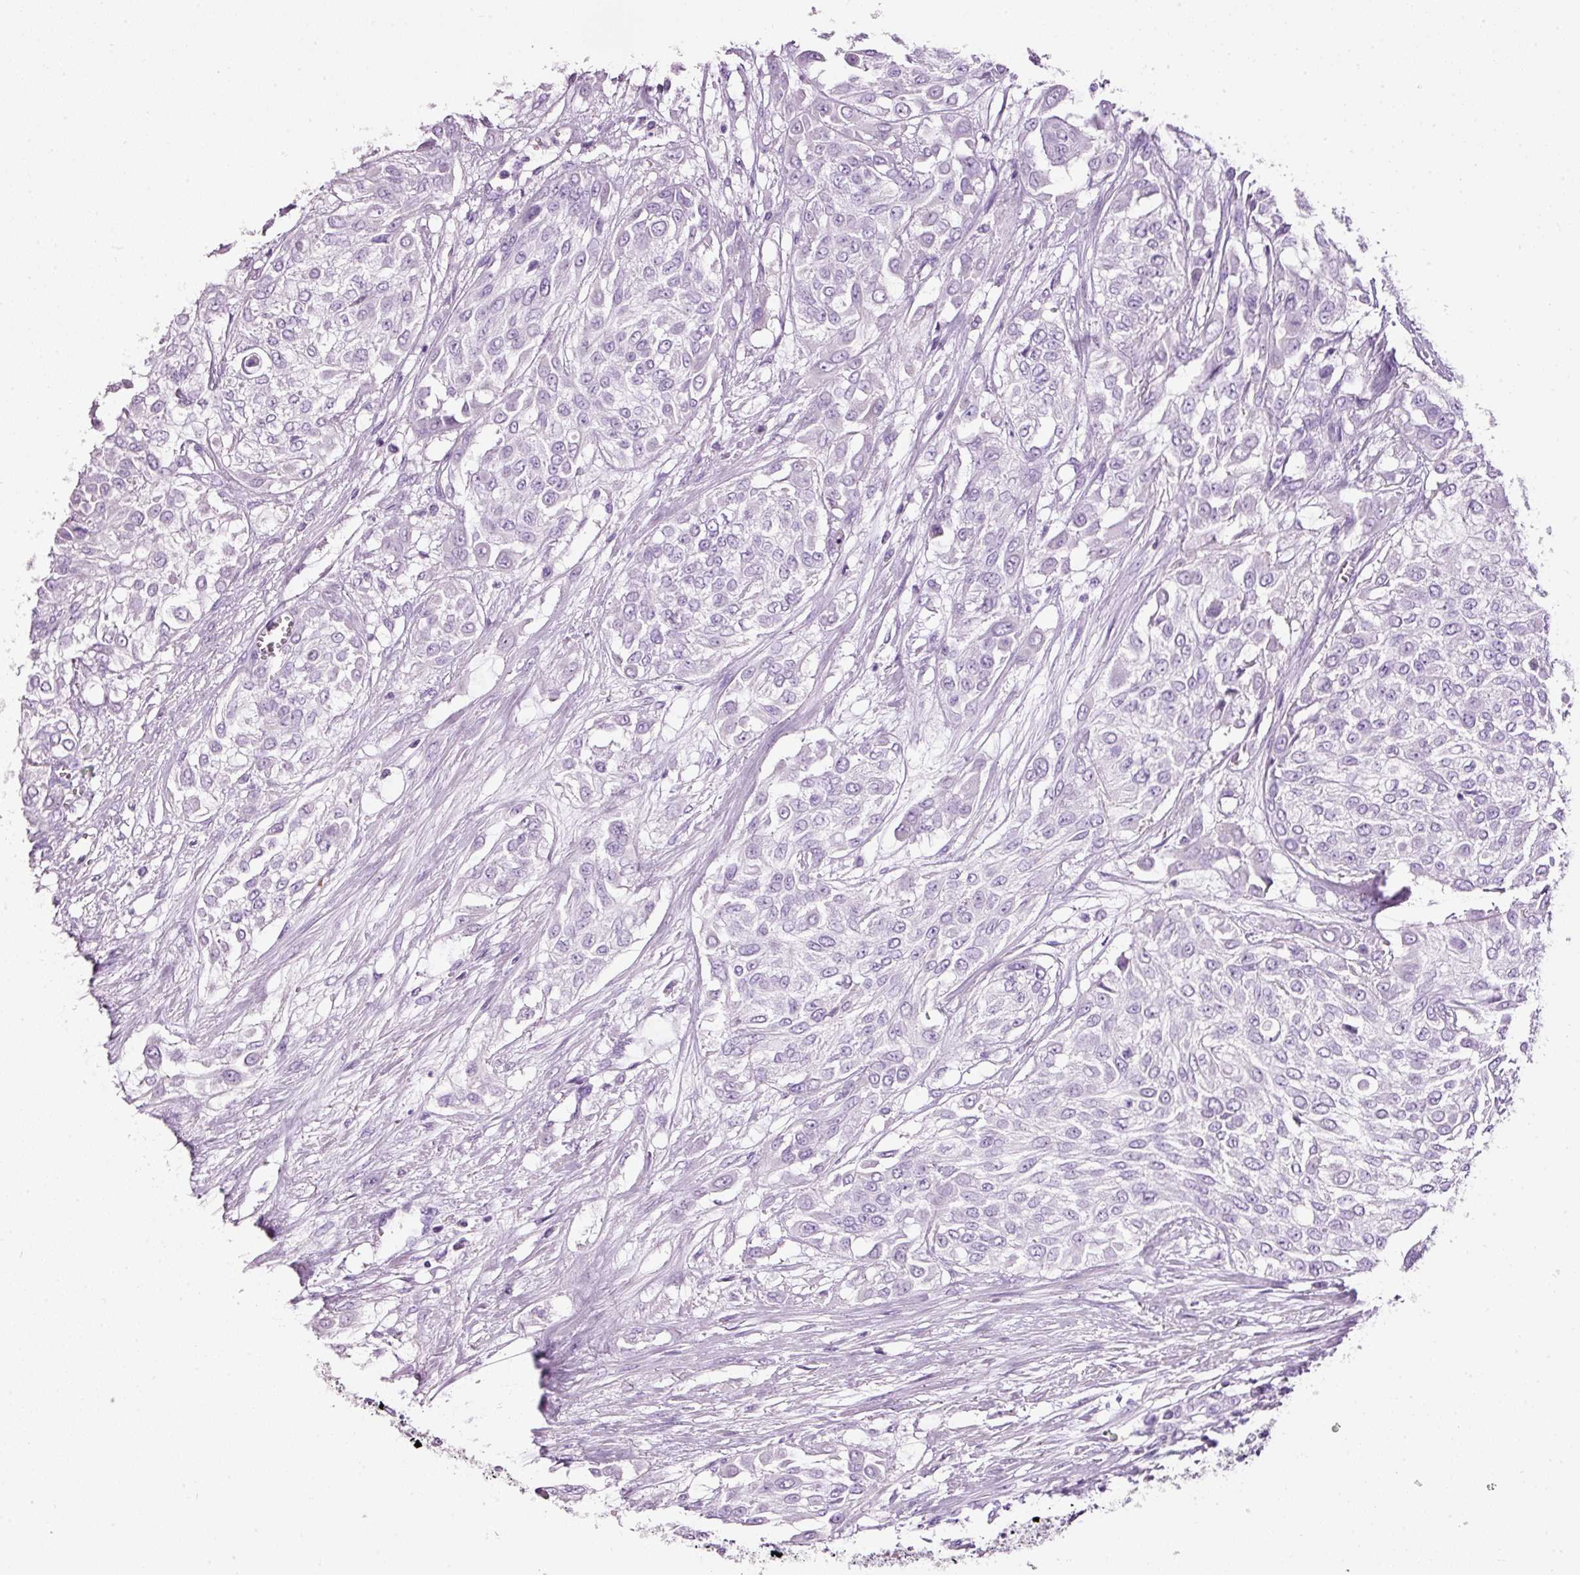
{"staining": {"intensity": "negative", "quantity": "none", "location": "none"}, "tissue": "urothelial cancer", "cell_type": "Tumor cells", "image_type": "cancer", "snomed": [{"axis": "morphology", "description": "Urothelial carcinoma, High grade"}, {"axis": "topography", "description": "Urinary bladder"}], "caption": "An IHC image of urothelial carcinoma (high-grade) is shown. There is no staining in tumor cells of urothelial carcinoma (high-grade).", "gene": "BSND", "patient": {"sex": "male", "age": 57}}